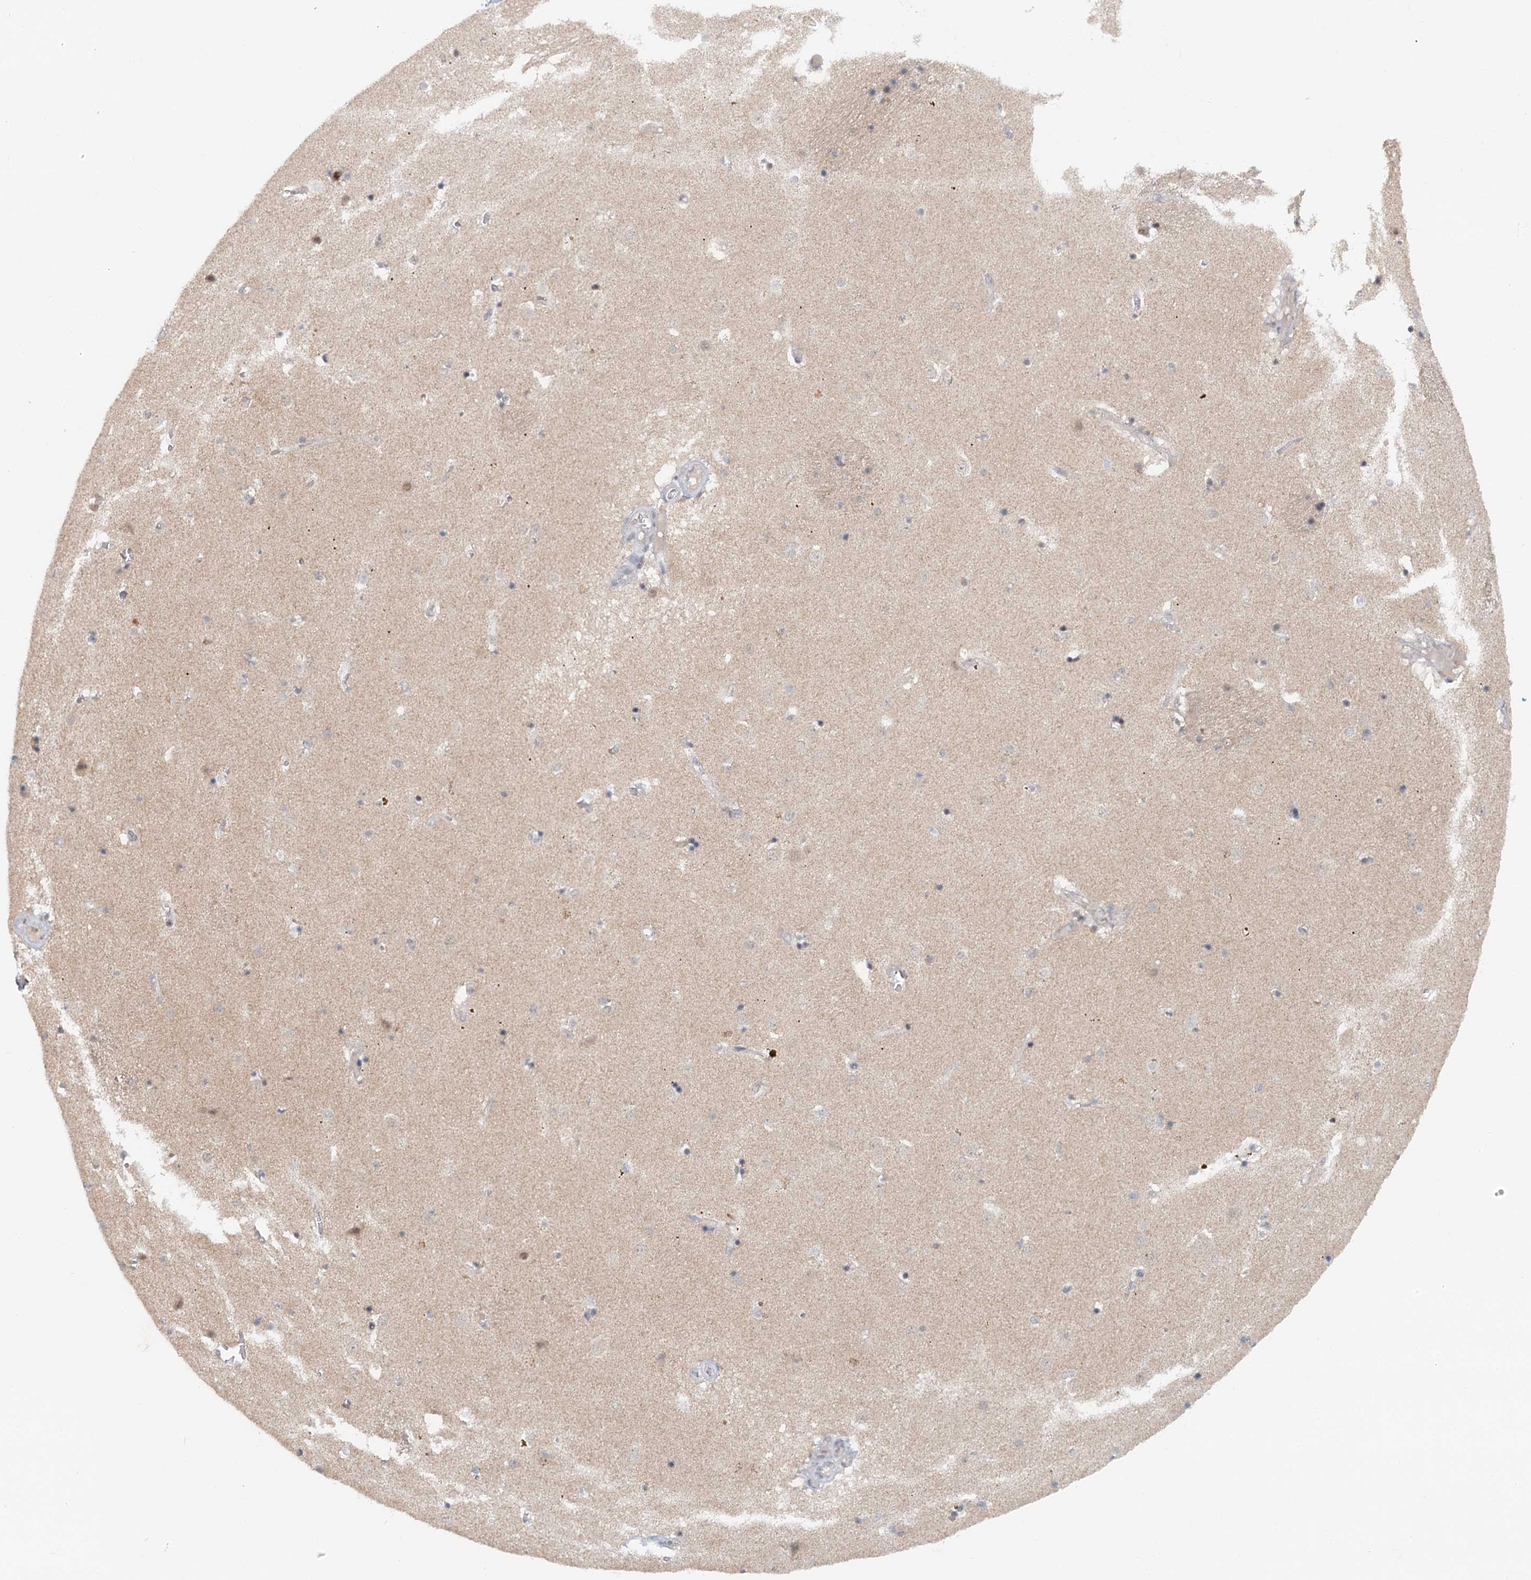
{"staining": {"intensity": "moderate", "quantity": "<25%", "location": "nuclear"}, "tissue": "caudate", "cell_type": "Glial cells", "image_type": "normal", "snomed": [{"axis": "morphology", "description": "Normal tissue, NOS"}, {"axis": "topography", "description": "Lateral ventricle wall"}], "caption": "An IHC image of unremarkable tissue is shown. Protein staining in brown labels moderate nuclear positivity in caudate within glial cells. The protein is shown in brown color, while the nuclei are stained blue.", "gene": "TAS2R42", "patient": {"sex": "male", "age": 70}}